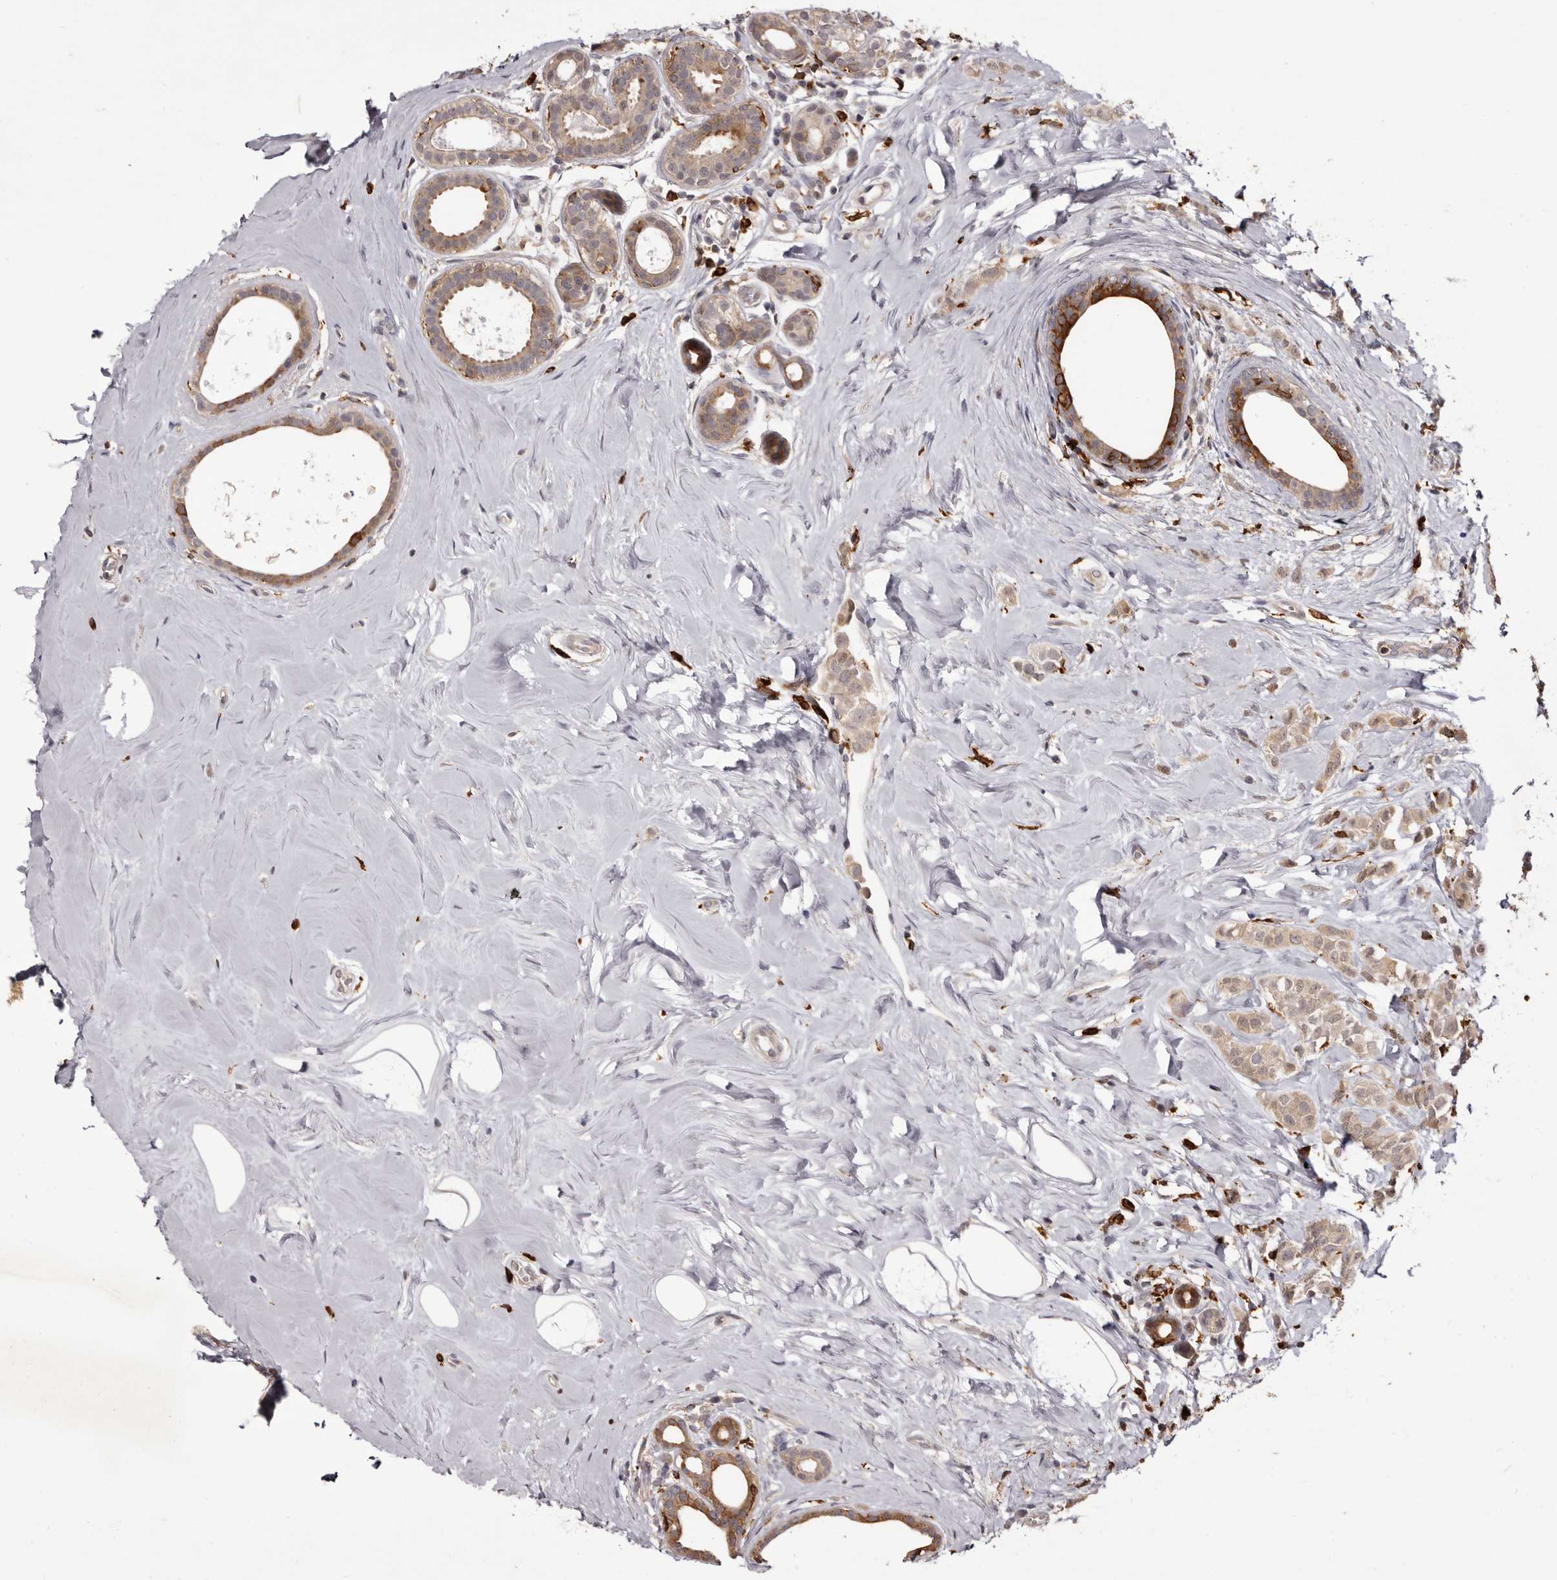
{"staining": {"intensity": "weak", "quantity": ">75%", "location": "cytoplasmic/membranous"}, "tissue": "breast cancer", "cell_type": "Tumor cells", "image_type": "cancer", "snomed": [{"axis": "morphology", "description": "Lobular carcinoma"}, {"axis": "topography", "description": "Breast"}], "caption": "DAB (3,3'-diaminobenzidine) immunohistochemical staining of lobular carcinoma (breast) displays weak cytoplasmic/membranous protein positivity in approximately >75% of tumor cells.", "gene": "TNNI1", "patient": {"sex": "female", "age": 47}}